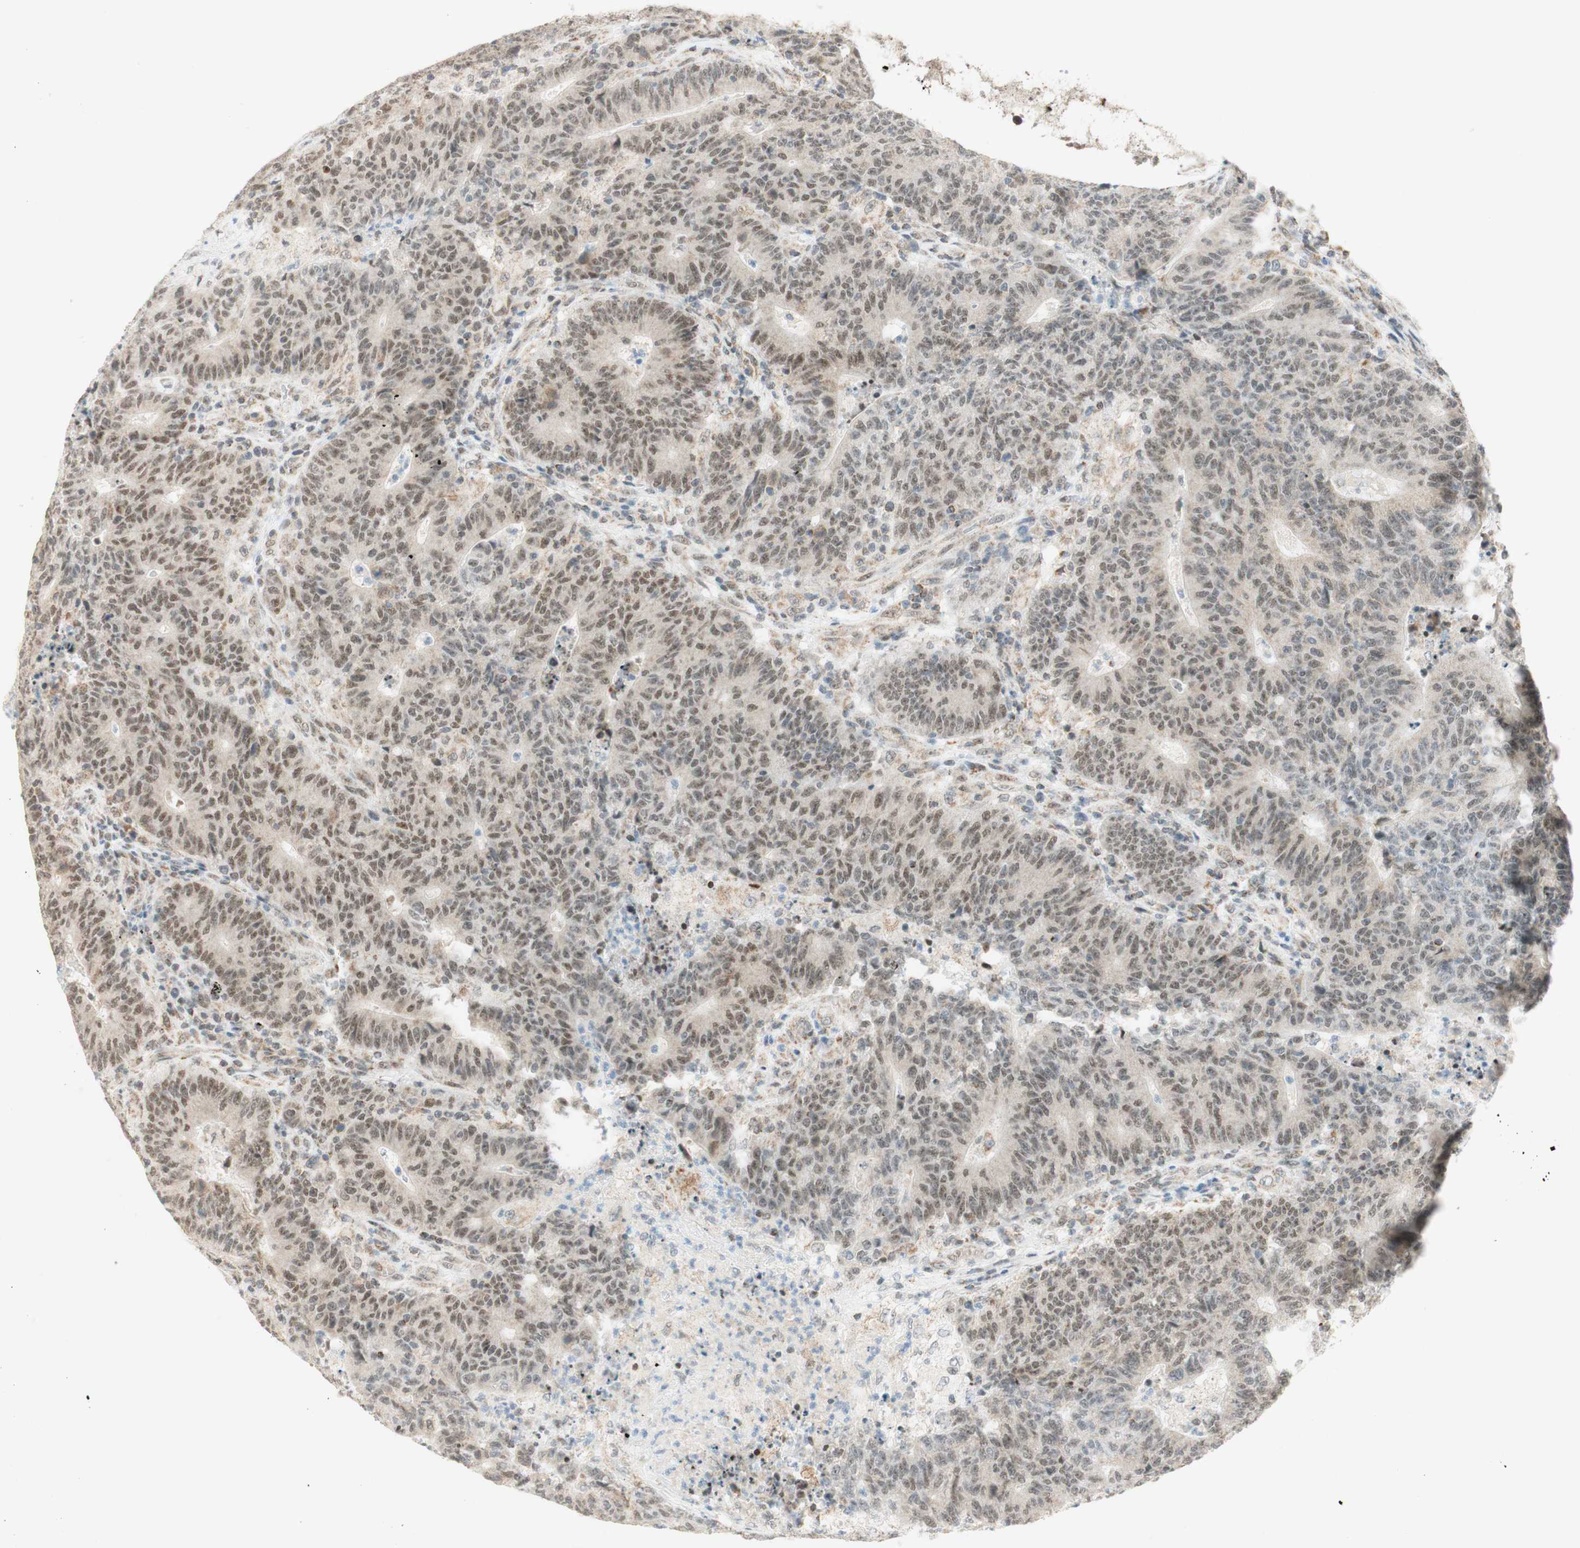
{"staining": {"intensity": "weak", "quantity": "25%-75%", "location": "nuclear"}, "tissue": "colorectal cancer", "cell_type": "Tumor cells", "image_type": "cancer", "snomed": [{"axis": "morphology", "description": "Normal tissue, NOS"}, {"axis": "morphology", "description": "Adenocarcinoma, NOS"}, {"axis": "topography", "description": "Colon"}], "caption": "Colorectal cancer stained with a protein marker exhibits weak staining in tumor cells.", "gene": "ZNF782", "patient": {"sex": "female", "age": 75}}